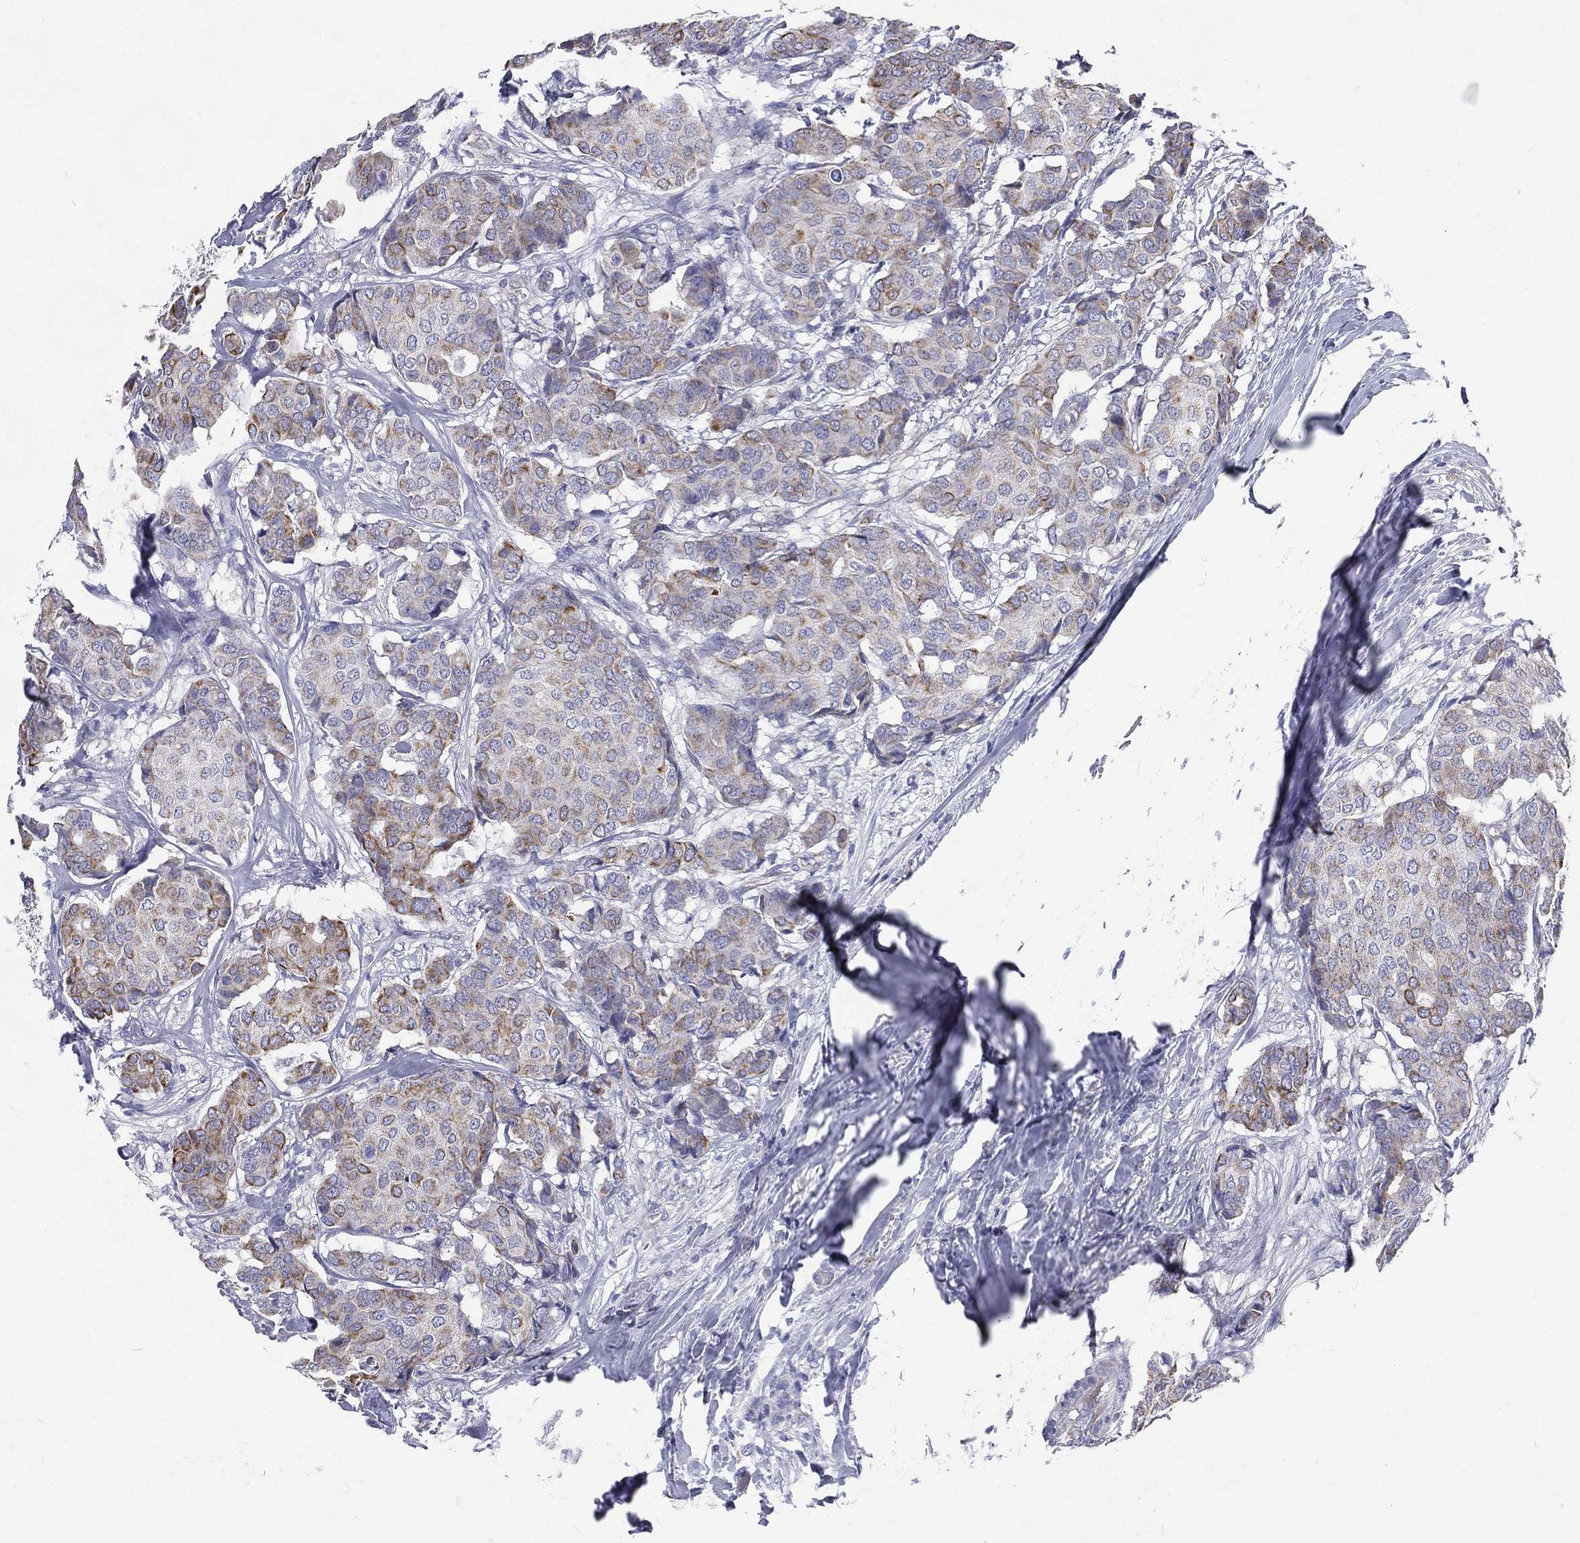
{"staining": {"intensity": "moderate", "quantity": "<25%", "location": "cytoplasmic/membranous"}, "tissue": "breast cancer", "cell_type": "Tumor cells", "image_type": "cancer", "snomed": [{"axis": "morphology", "description": "Duct carcinoma"}, {"axis": "topography", "description": "Breast"}], "caption": "A high-resolution histopathology image shows IHC staining of invasive ductal carcinoma (breast), which demonstrates moderate cytoplasmic/membranous positivity in about <25% of tumor cells. (DAB (3,3'-diaminobenzidine) = brown stain, brightfield microscopy at high magnification).", "gene": "PWWP3A", "patient": {"sex": "female", "age": 75}}